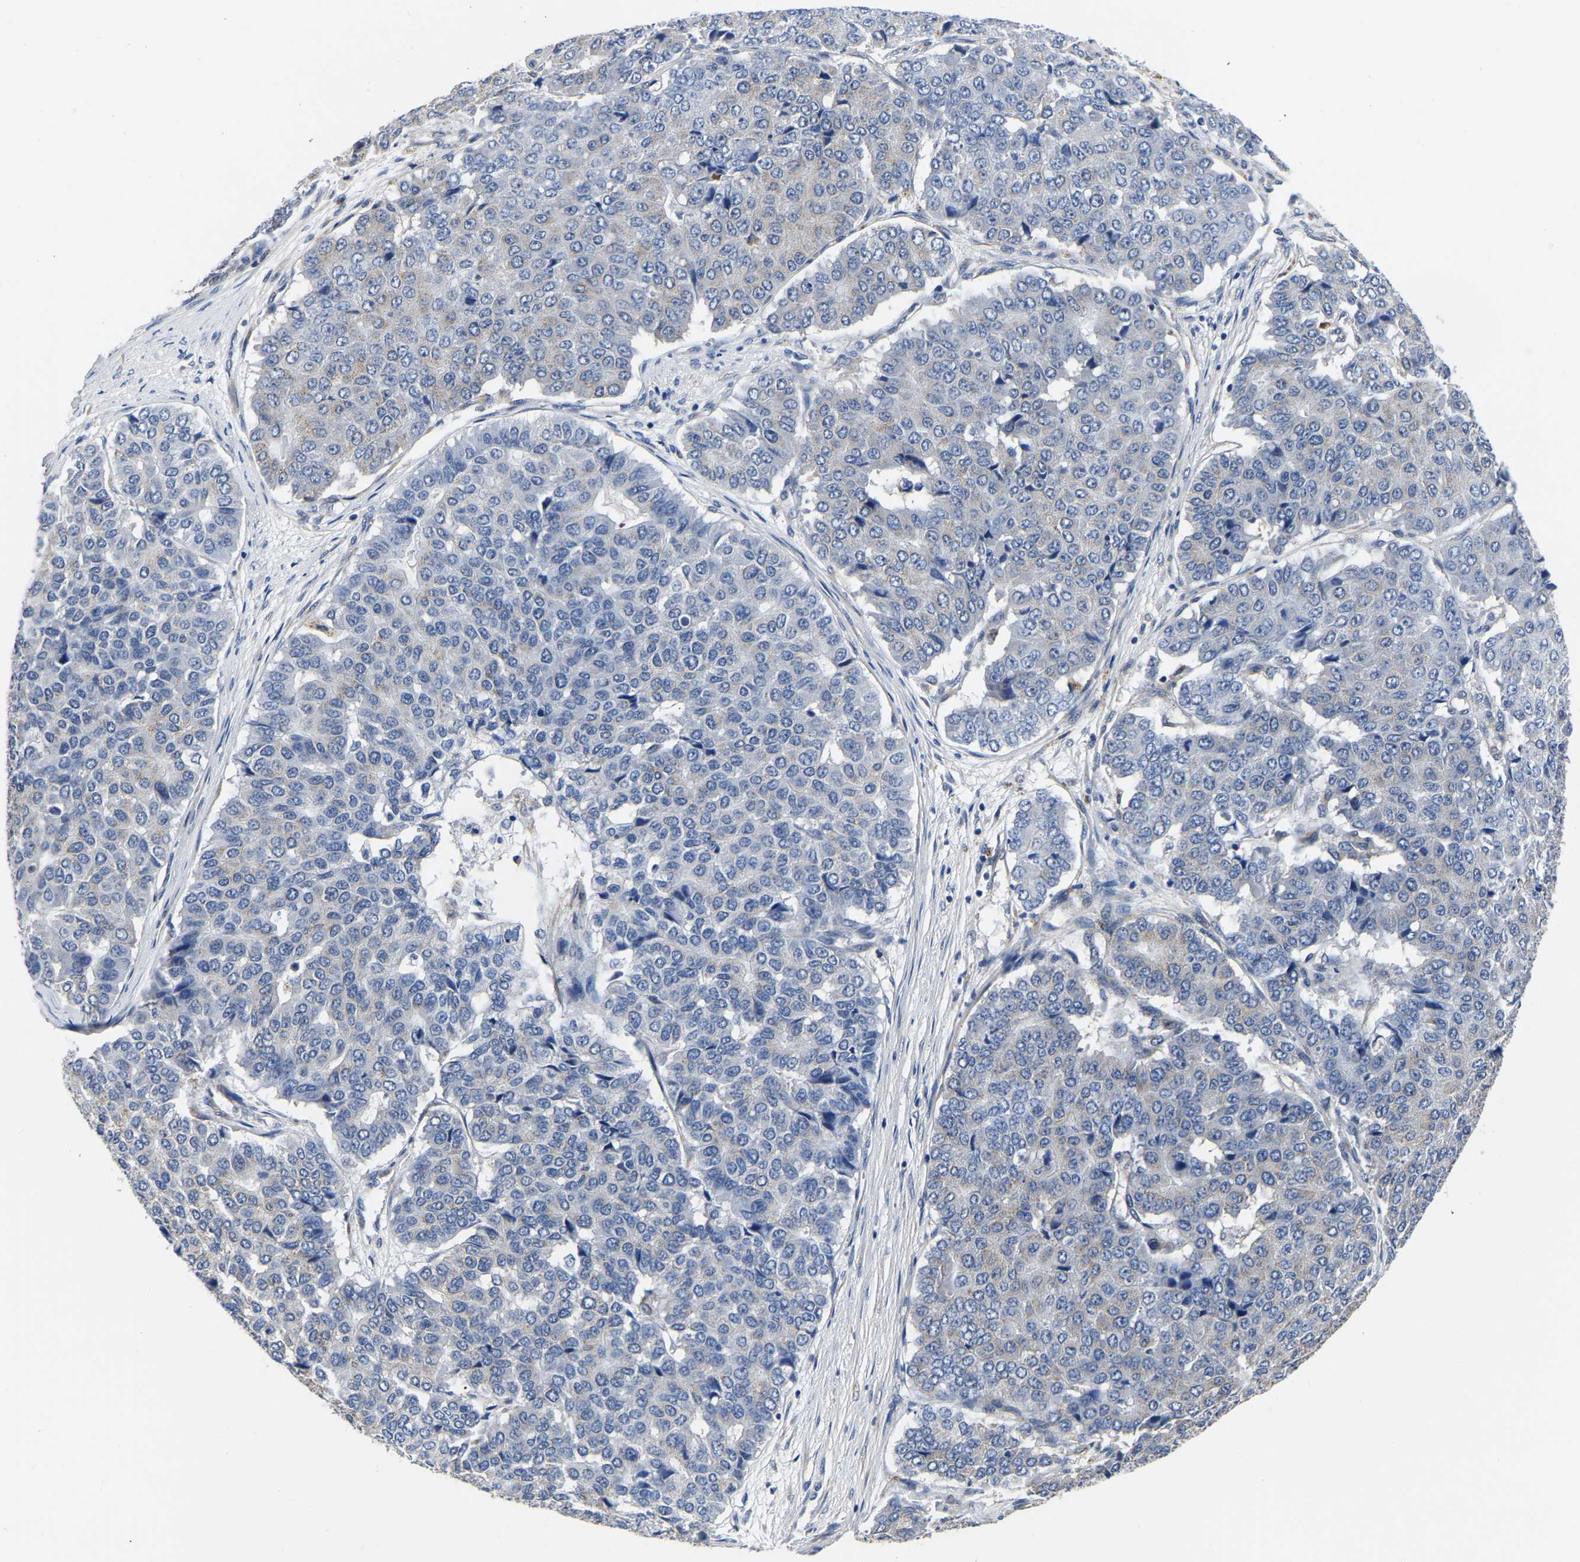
{"staining": {"intensity": "negative", "quantity": "none", "location": "none"}, "tissue": "pancreatic cancer", "cell_type": "Tumor cells", "image_type": "cancer", "snomed": [{"axis": "morphology", "description": "Adenocarcinoma, NOS"}, {"axis": "topography", "description": "Pancreas"}], "caption": "Photomicrograph shows no significant protein positivity in tumor cells of adenocarcinoma (pancreatic).", "gene": "PDLIM7", "patient": {"sex": "male", "age": 50}}